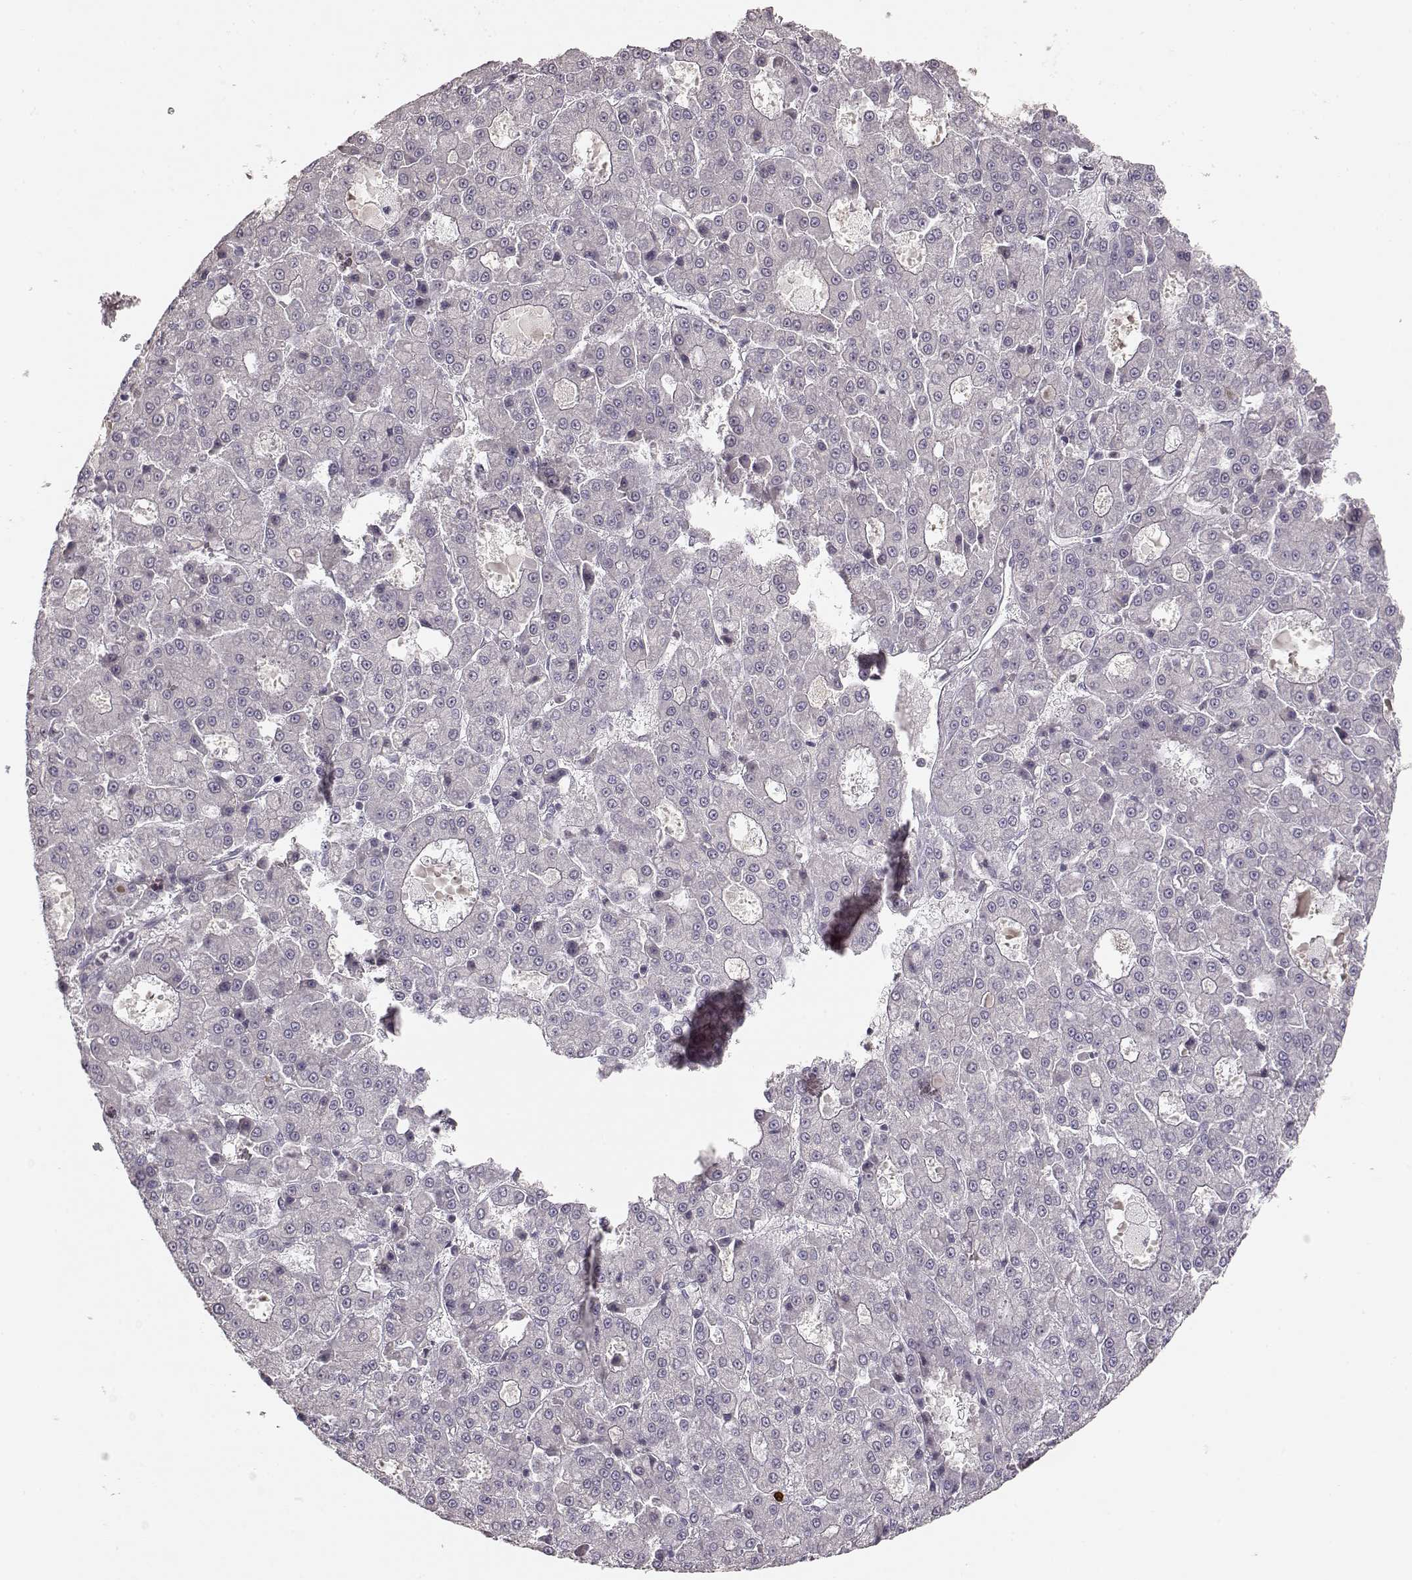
{"staining": {"intensity": "negative", "quantity": "none", "location": "none"}, "tissue": "liver cancer", "cell_type": "Tumor cells", "image_type": "cancer", "snomed": [{"axis": "morphology", "description": "Carcinoma, Hepatocellular, NOS"}, {"axis": "topography", "description": "Liver"}], "caption": "Tumor cells show no significant positivity in liver hepatocellular carcinoma. Brightfield microscopy of immunohistochemistry stained with DAB (brown) and hematoxylin (blue), captured at high magnification.", "gene": "S100B", "patient": {"sex": "male", "age": 70}}